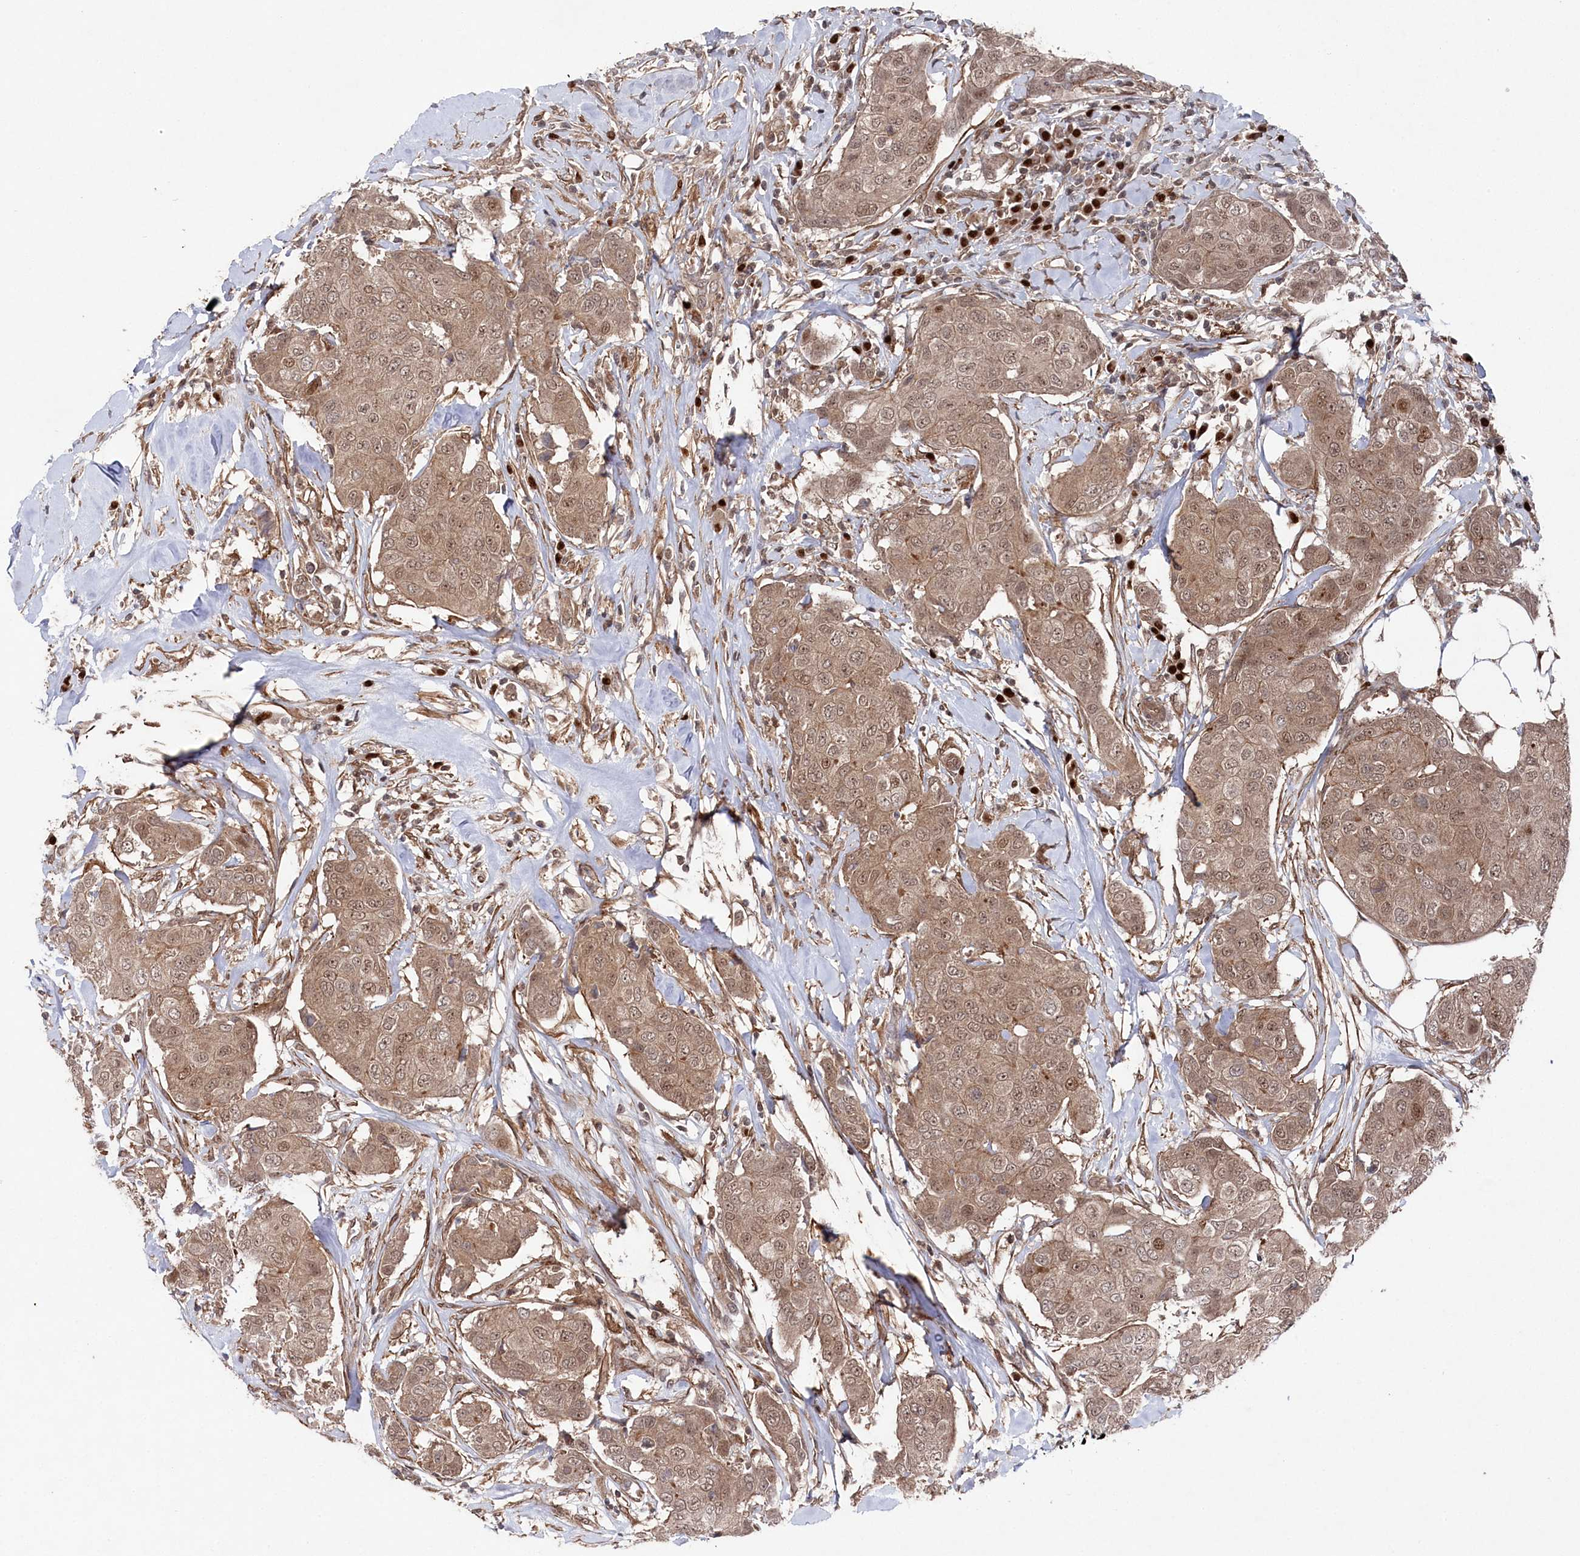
{"staining": {"intensity": "moderate", "quantity": ">75%", "location": "cytoplasmic/membranous,nuclear"}, "tissue": "breast cancer", "cell_type": "Tumor cells", "image_type": "cancer", "snomed": [{"axis": "morphology", "description": "Duct carcinoma"}, {"axis": "topography", "description": "Breast"}], "caption": "The histopathology image demonstrates immunohistochemical staining of breast invasive ductal carcinoma. There is moderate cytoplasmic/membranous and nuclear expression is identified in about >75% of tumor cells. The staining is performed using DAB (3,3'-diaminobenzidine) brown chromogen to label protein expression. The nuclei are counter-stained blue using hematoxylin.", "gene": "BORCS7", "patient": {"sex": "female", "age": 80}}